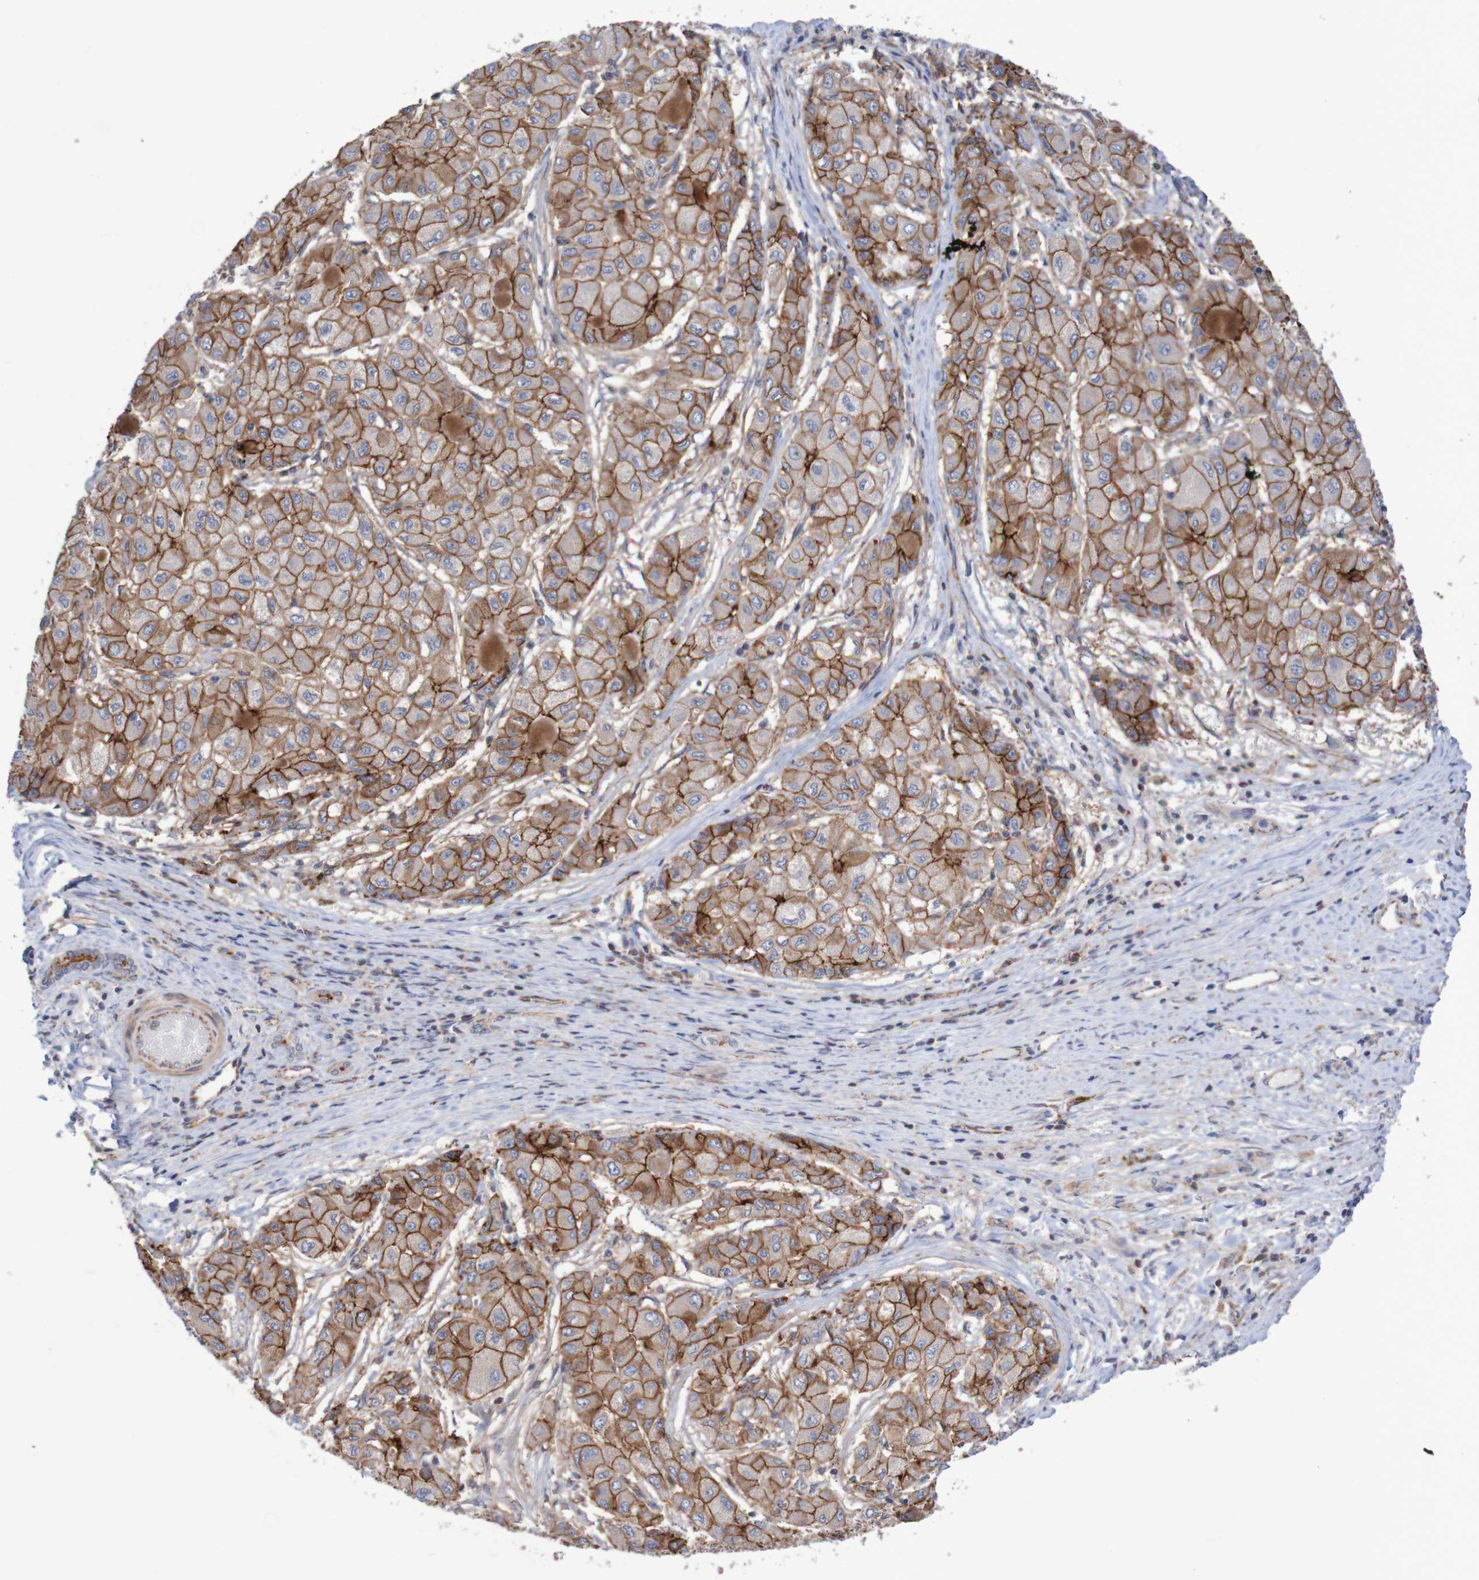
{"staining": {"intensity": "strong", "quantity": "25%-75%", "location": "cytoplasmic/membranous"}, "tissue": "liver cancer", "cell_type": "Tumor cells", "image_type": "cancer", "snomed": [{"axis": "morphology", "description": "Carcinoma, Hepatocellular, NOS"}, {"axis": "topography", "description": "Liver"}], "caption": "A micrograph showing strong cytoplasmic/membranous expression in about 25%-75% of tumor cells in liver cancer, as visualized by brown immunohistochemical staining.", "gene": "NECTIN2", "patient": {"sex": "male", "age": 80}}